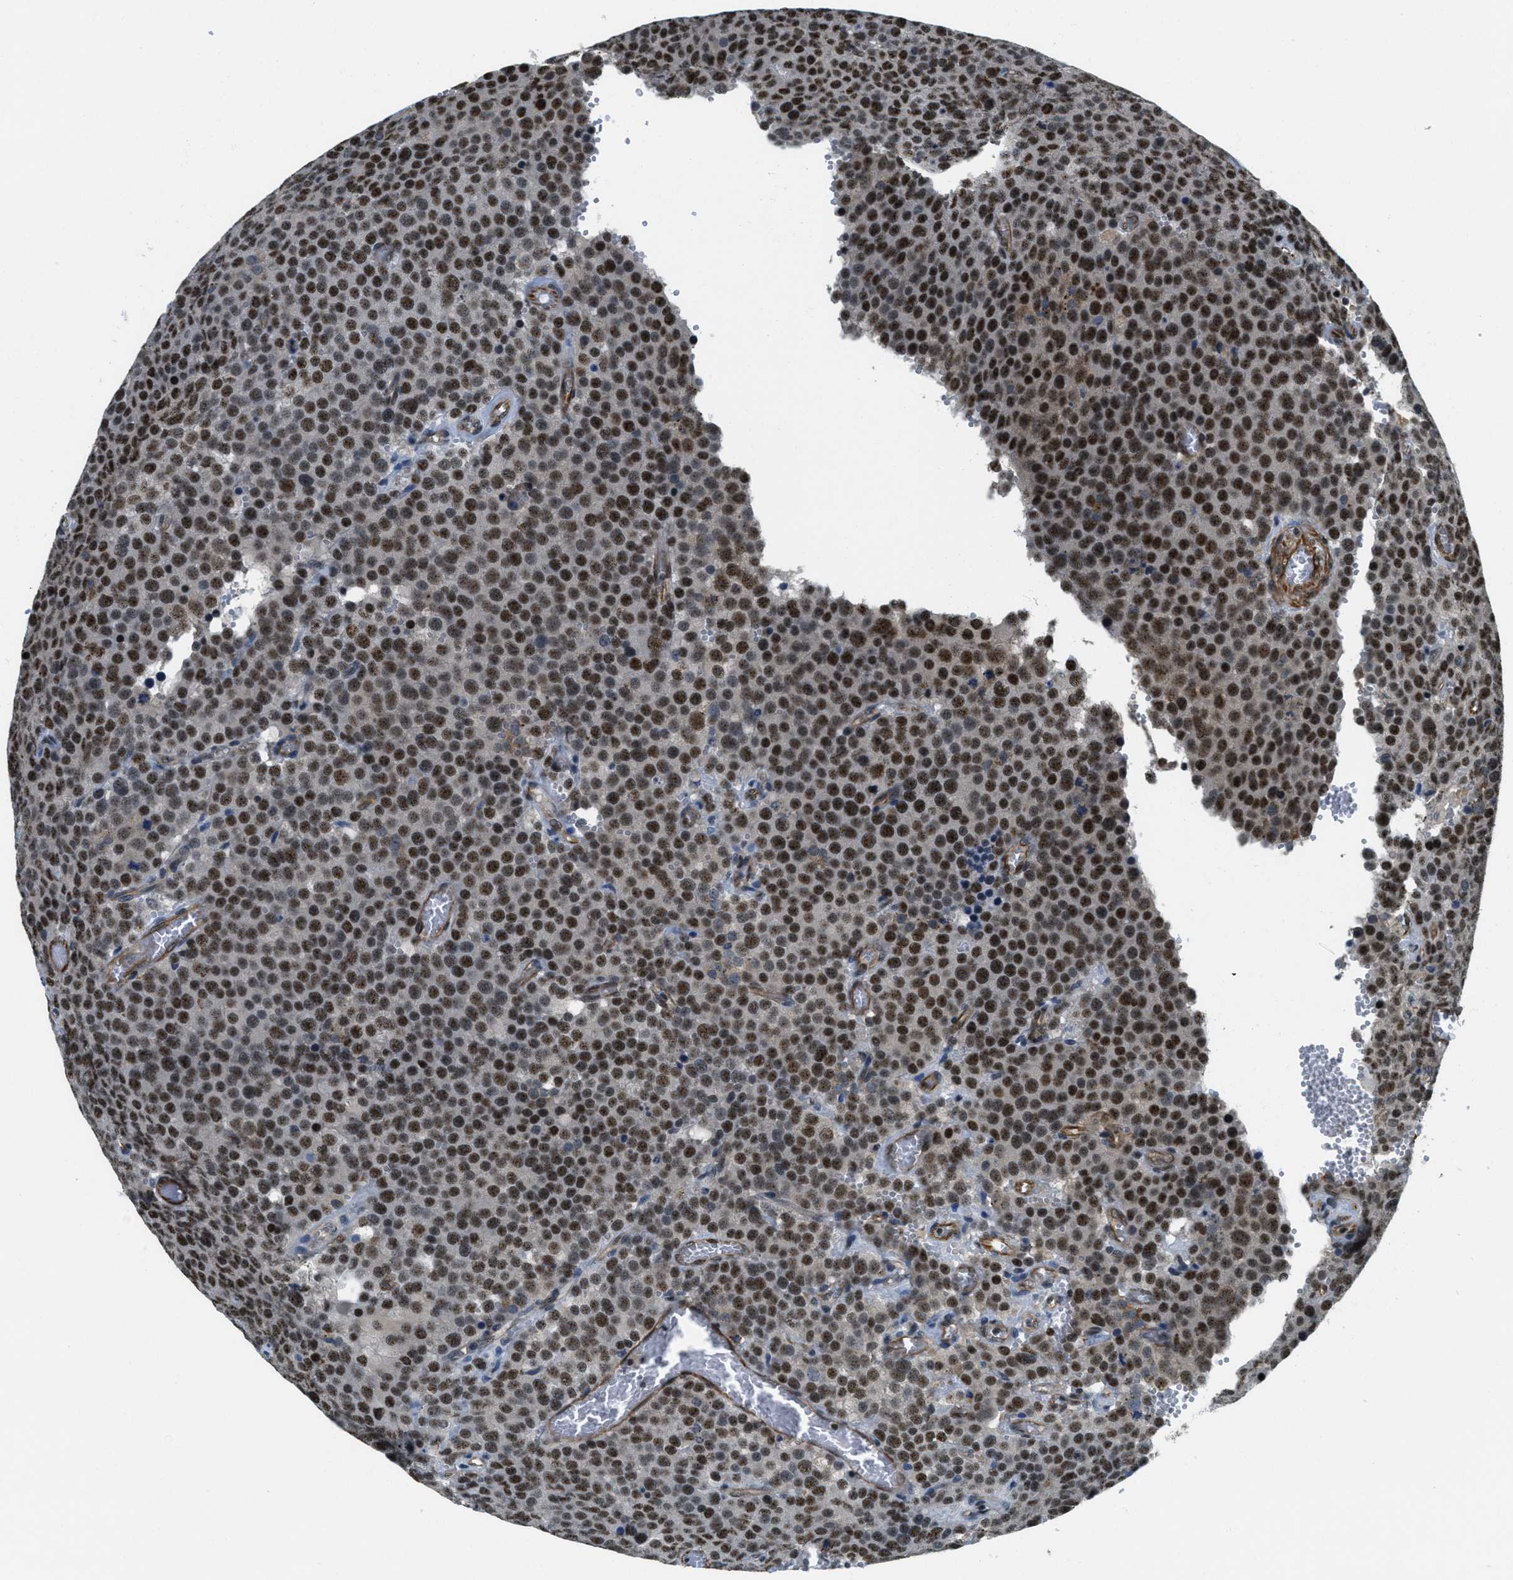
{"staining": {"intensity": "strong", "quantity": ">75%", "location": "nuclear"}, "tissue": "testis cancer", "cell_type": "Tumor cells", "image_type": "cancer", "snomed": [{"axis": "morphology", "description": "Normal tissue, NOS"}, {"axis": "morphology", "description": "Seminoma, NOS"}, {"axis": "topography", "description": "Testis"}], "caption": "Tumor cells show high levels of strong nuclear expression in about >75% of cells in human testis seminoma.", "gene": "CFAP36", "patient": {"sex": "male", "age": 71}}